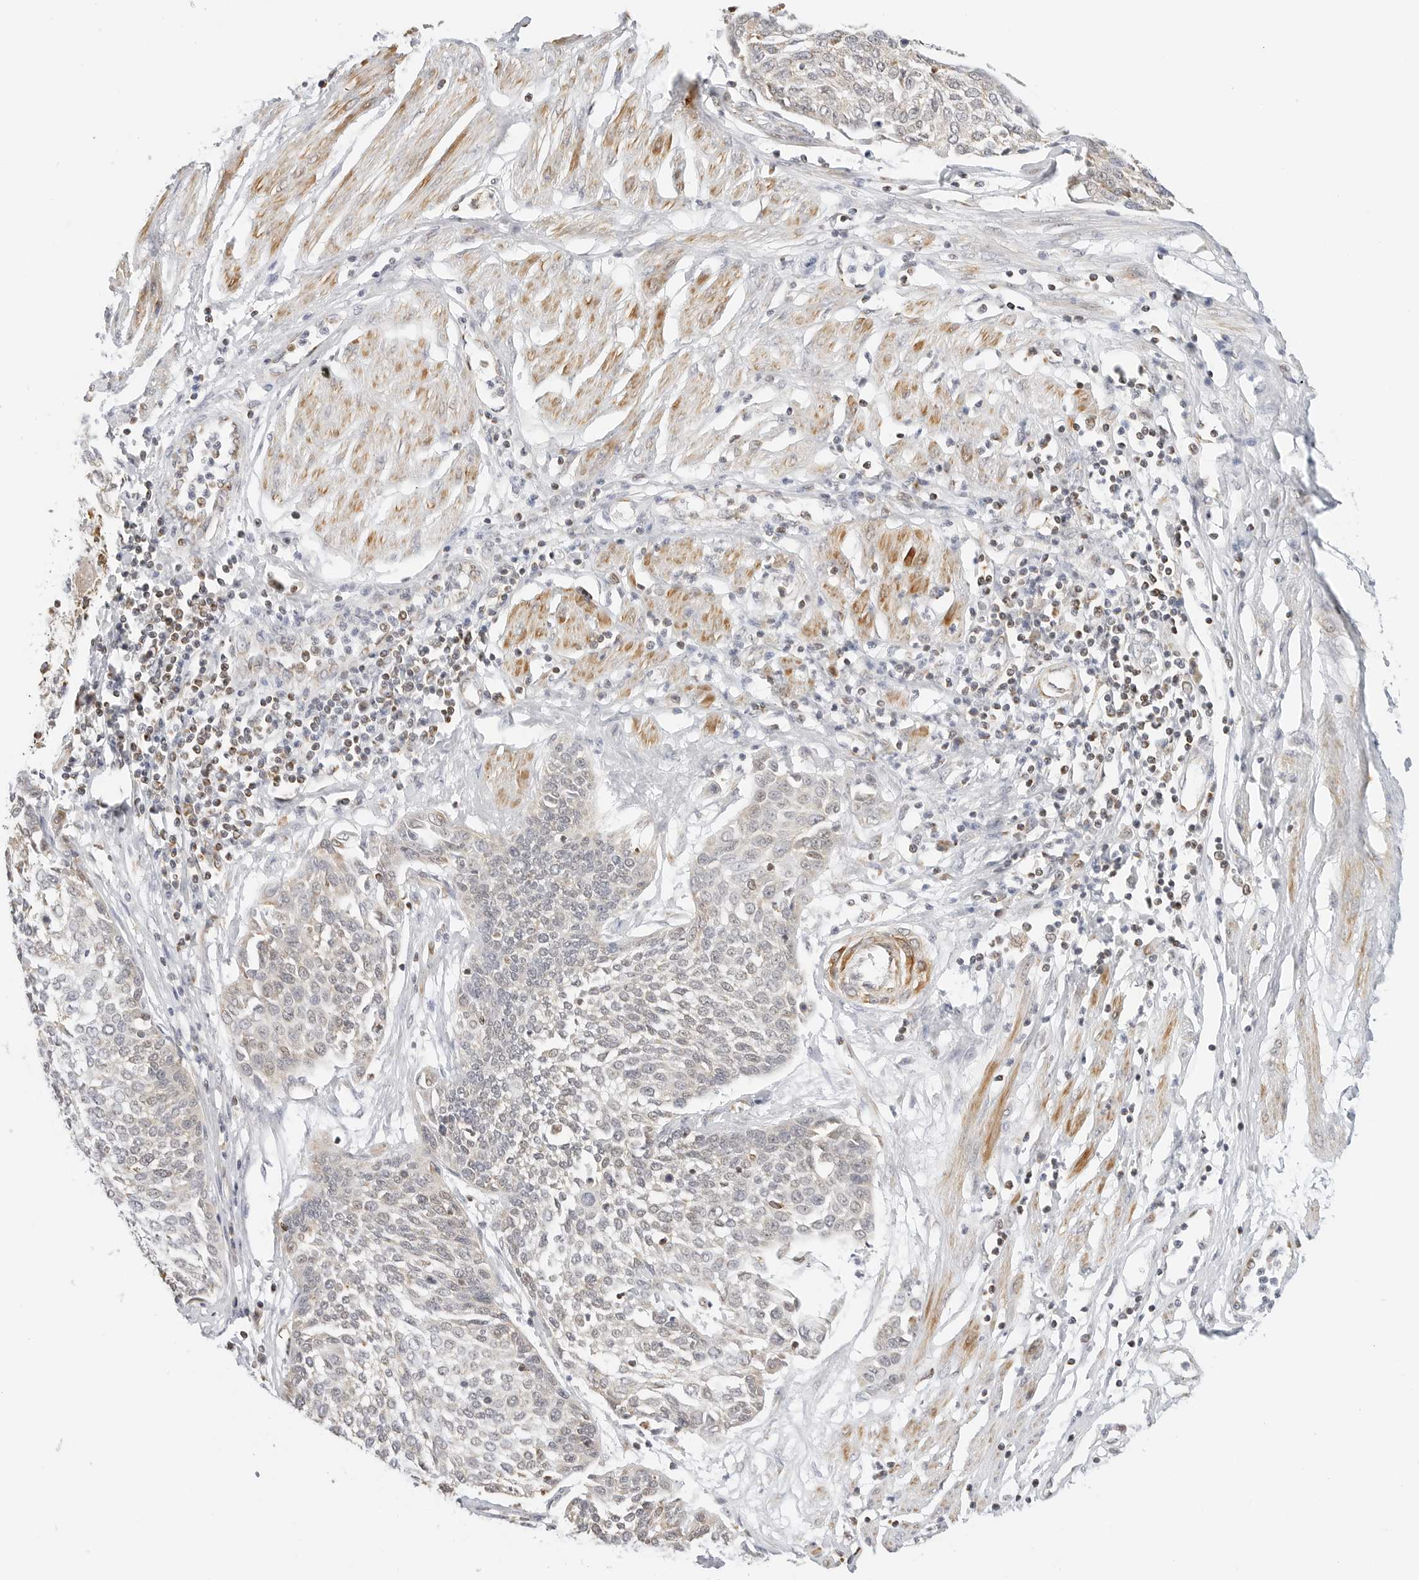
{"staining": {"intensity": "weak", "quantity": "<25%", "location": "cytoplasmic/membranous"}, "tissue": "cervical cancer", "cell_type": "Tumor cells", "image_type": "cancer", "snomed": [{"axis": "morphology", "description": "Squamous cell carcinoma, NOS"}, {"axis": "topography", "description": "Cervix"}], "caption": "A high-resolution micrograph shows immunohistochemistry (IHC) staining of cervical cancer (squamous cell carcinoma), which demonstrates no significant expression in tumor cells.", "gene": "GORAB", "patient": {"sex": "female", "age": 34}}